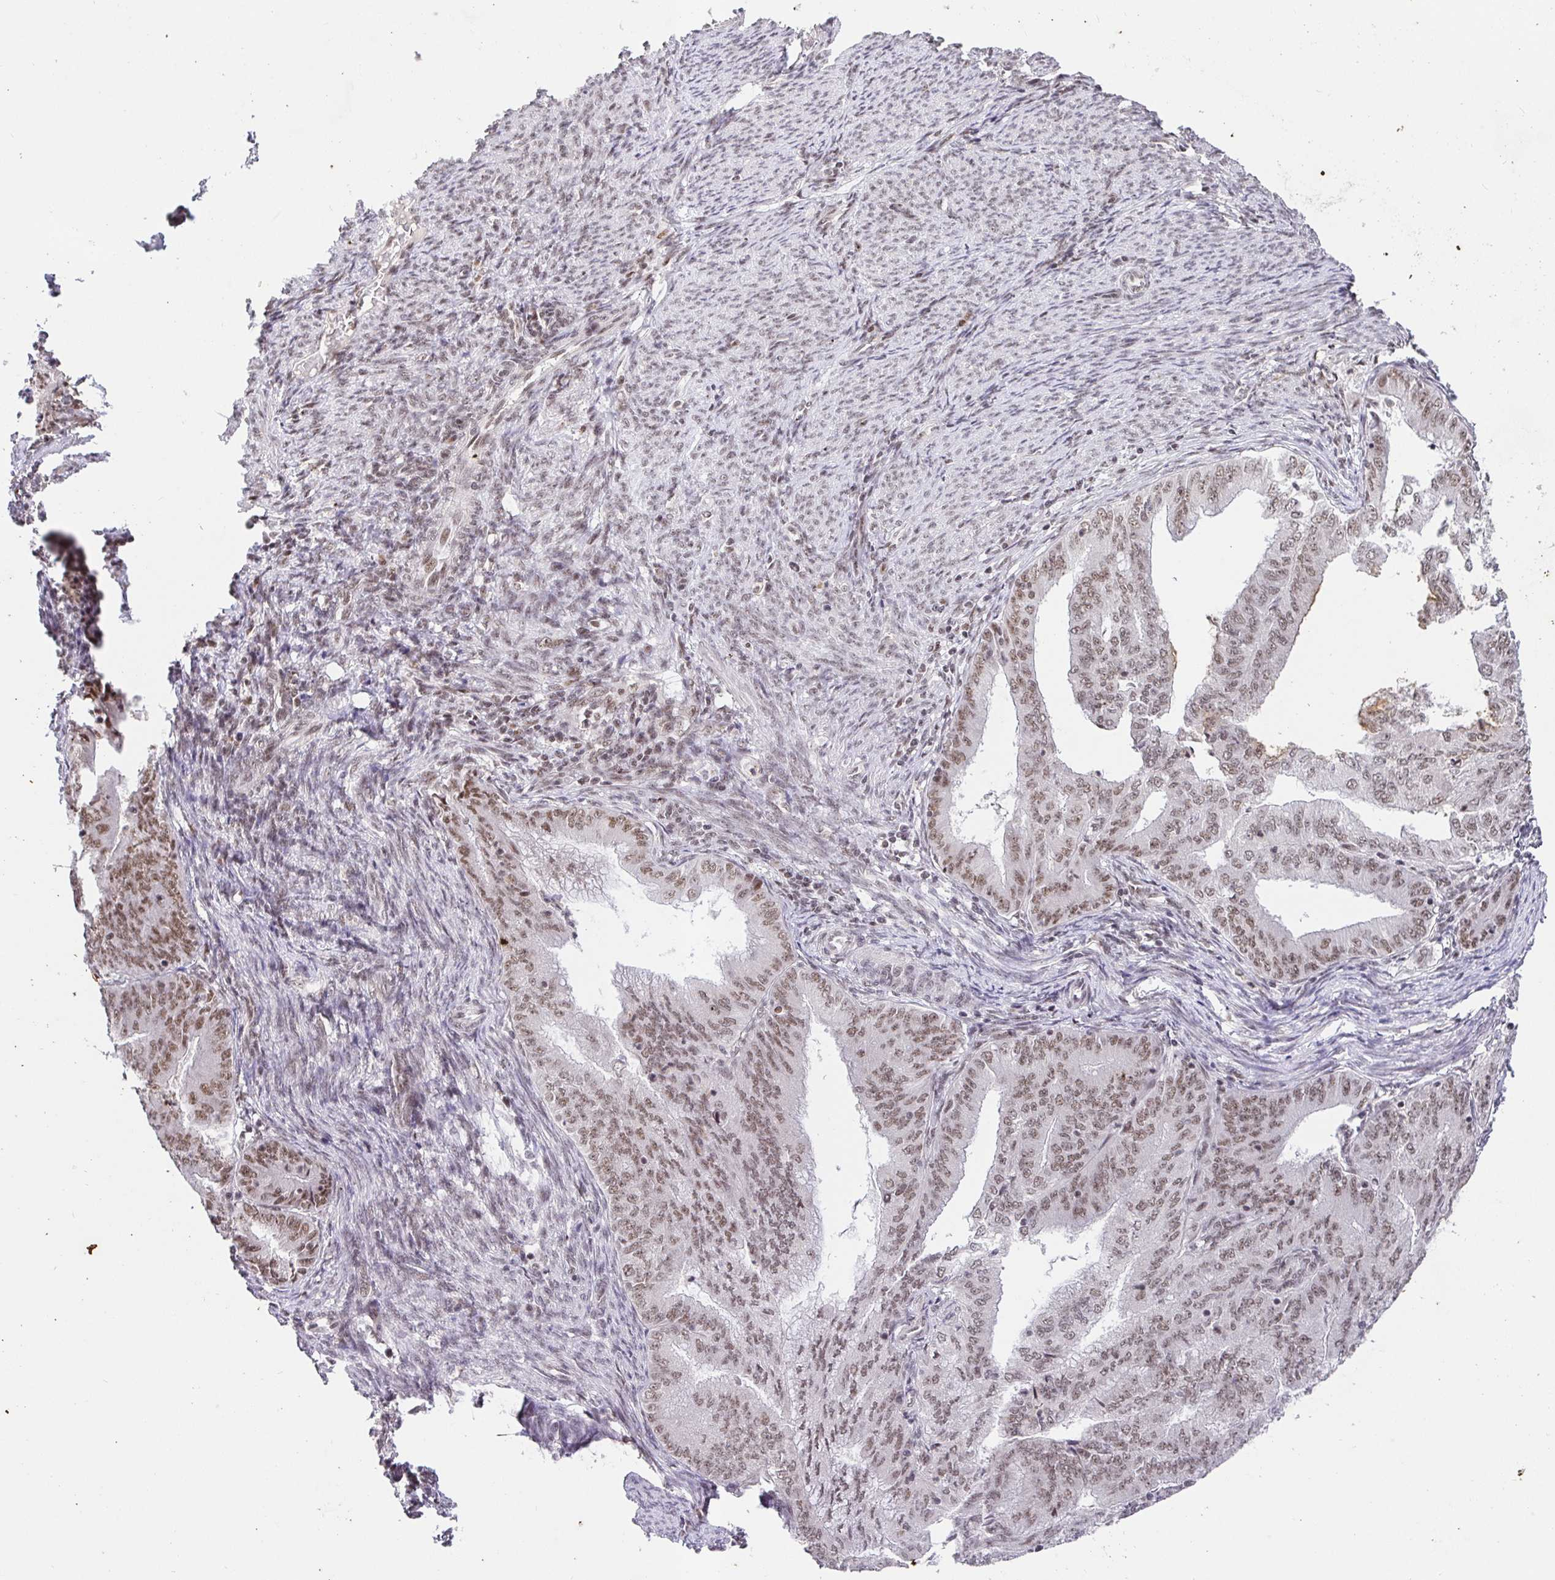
{"staining": {"intensity": "weak", "quantity": ">75%", "location": "nuclear"}, "tissue": "endometrial cancer", "cell_type": "Tumor cells", "image_type": "cancer", "snomed": [{"axis": "morphology", "description": "Adenocarcinoma, NOS"}, {"axis": "topography", "description": "Endometrium"}], "caption": "Weak nuclear protein positivity is identified in approximately >75% of tumor cells in endometrial cancer.", "gene": "USF1", "patient": {"sex": "female", "age": 57}}